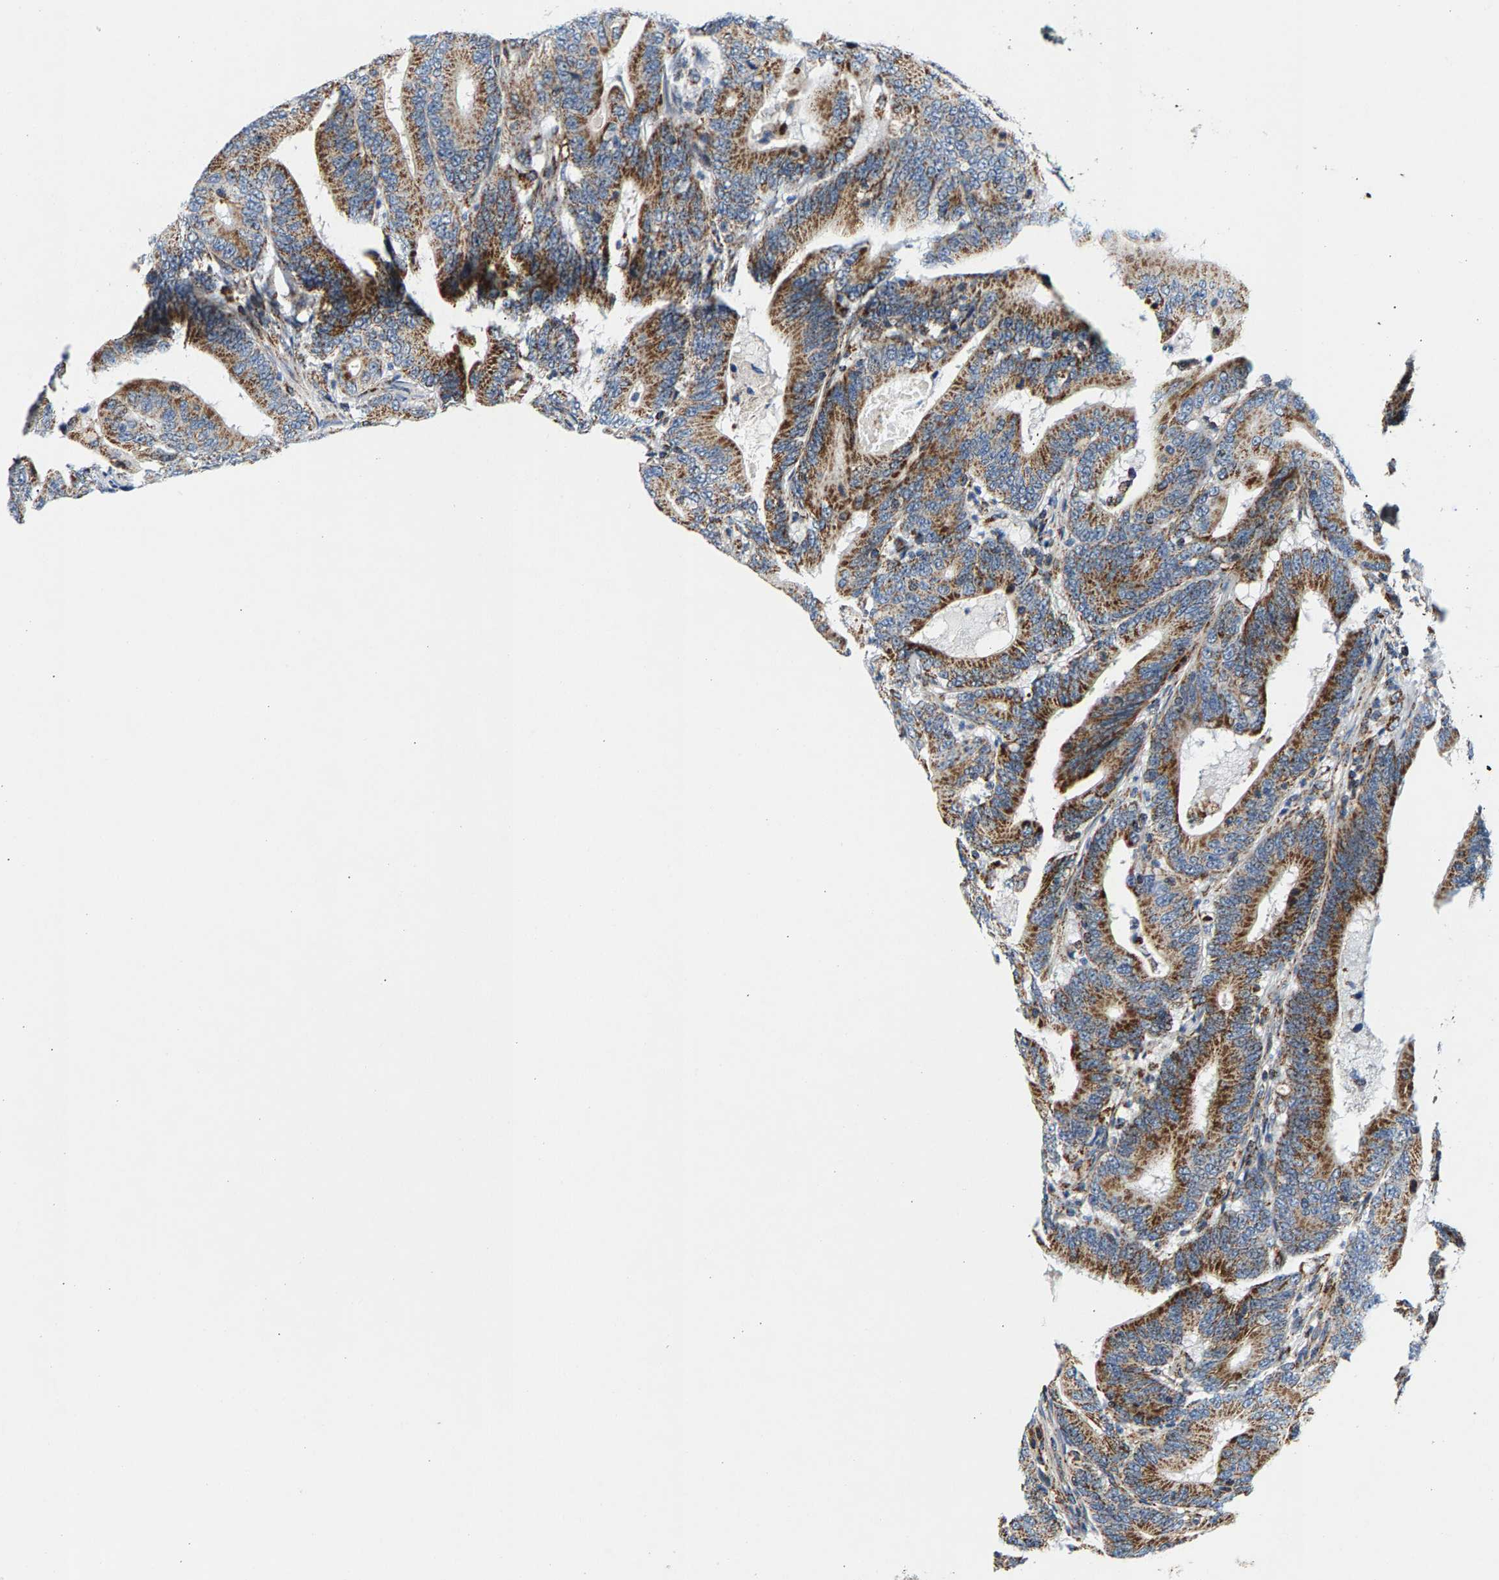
{"staining": {"intensity": "strong", "quantity": ">75%", "location": "cytoplasmic/membranous"}, "tissue": "colorectal cancer", "cell_type": "Tumor cells", "image_type": "cancer", "snomed": [{"axis": "morphology", "description": "Adenocarcinoma, NOS"}, {"axis": "topography", "description": "Colon"}], "caption": "IHC (DAB) staining of human colorectal adenocarcinoma reveals strong cytoplasmic/membranous protein positivity in about >75% of tumor cells.", "gene": "PDE1A", "patient": {"sex": "female", "age": 66}}